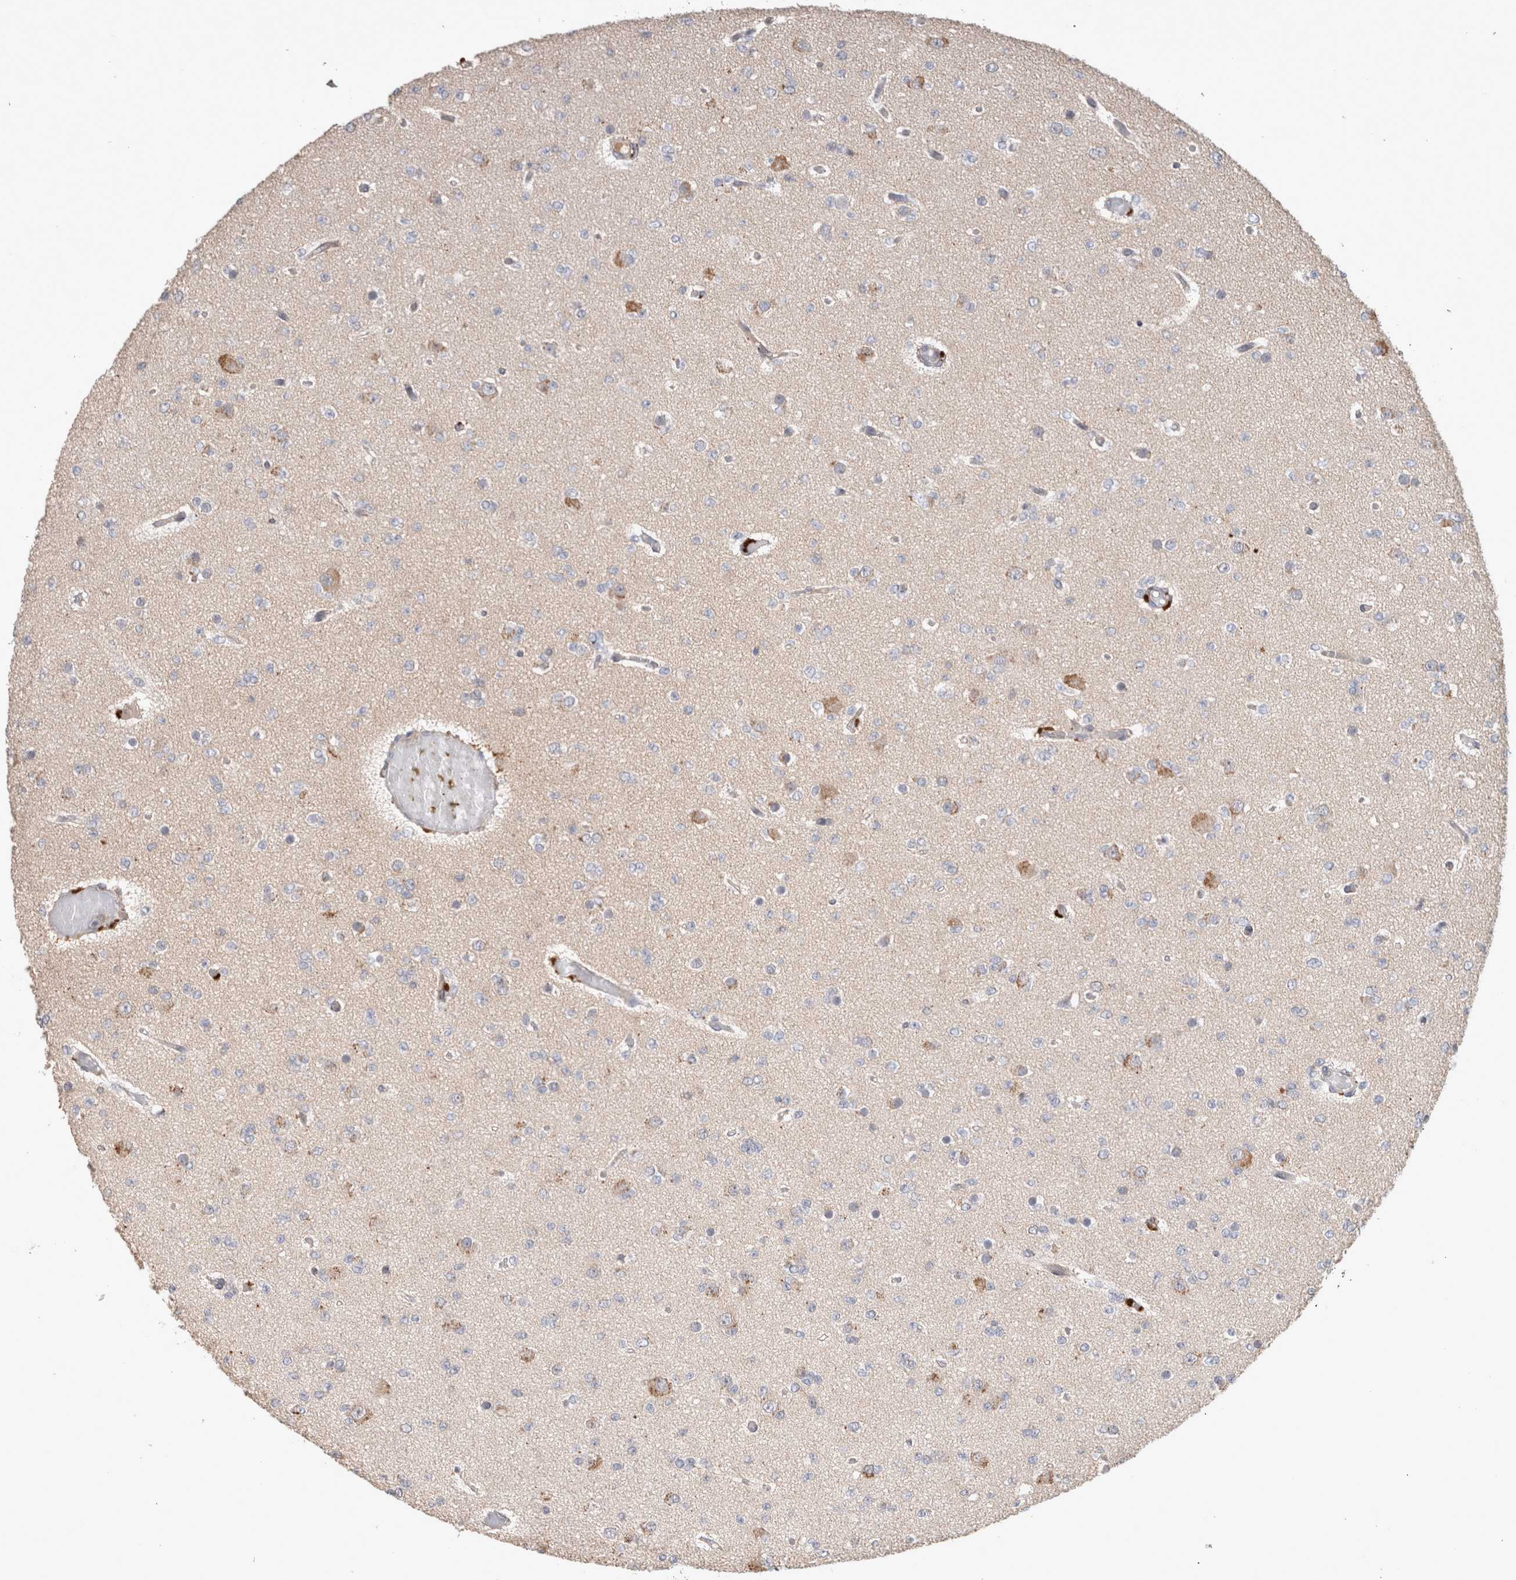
{"staining": {"intensity": "negative", "quantity": "none", "location": "none"}, "tissue": "glioma", "cell_type": "Tumor cells", "image_type": "cancer", "snomed": [{"axis": "morphology", "description": "Glioma, malignant, Low grade"}, {"axis": "topography", "description": "Brain"}], "caption": "Immunohistochemical staining of glioma displays no significant staining in tumor cells.", "gene": "SERAC1", "patient": {"sex": "female", "age": 22}}